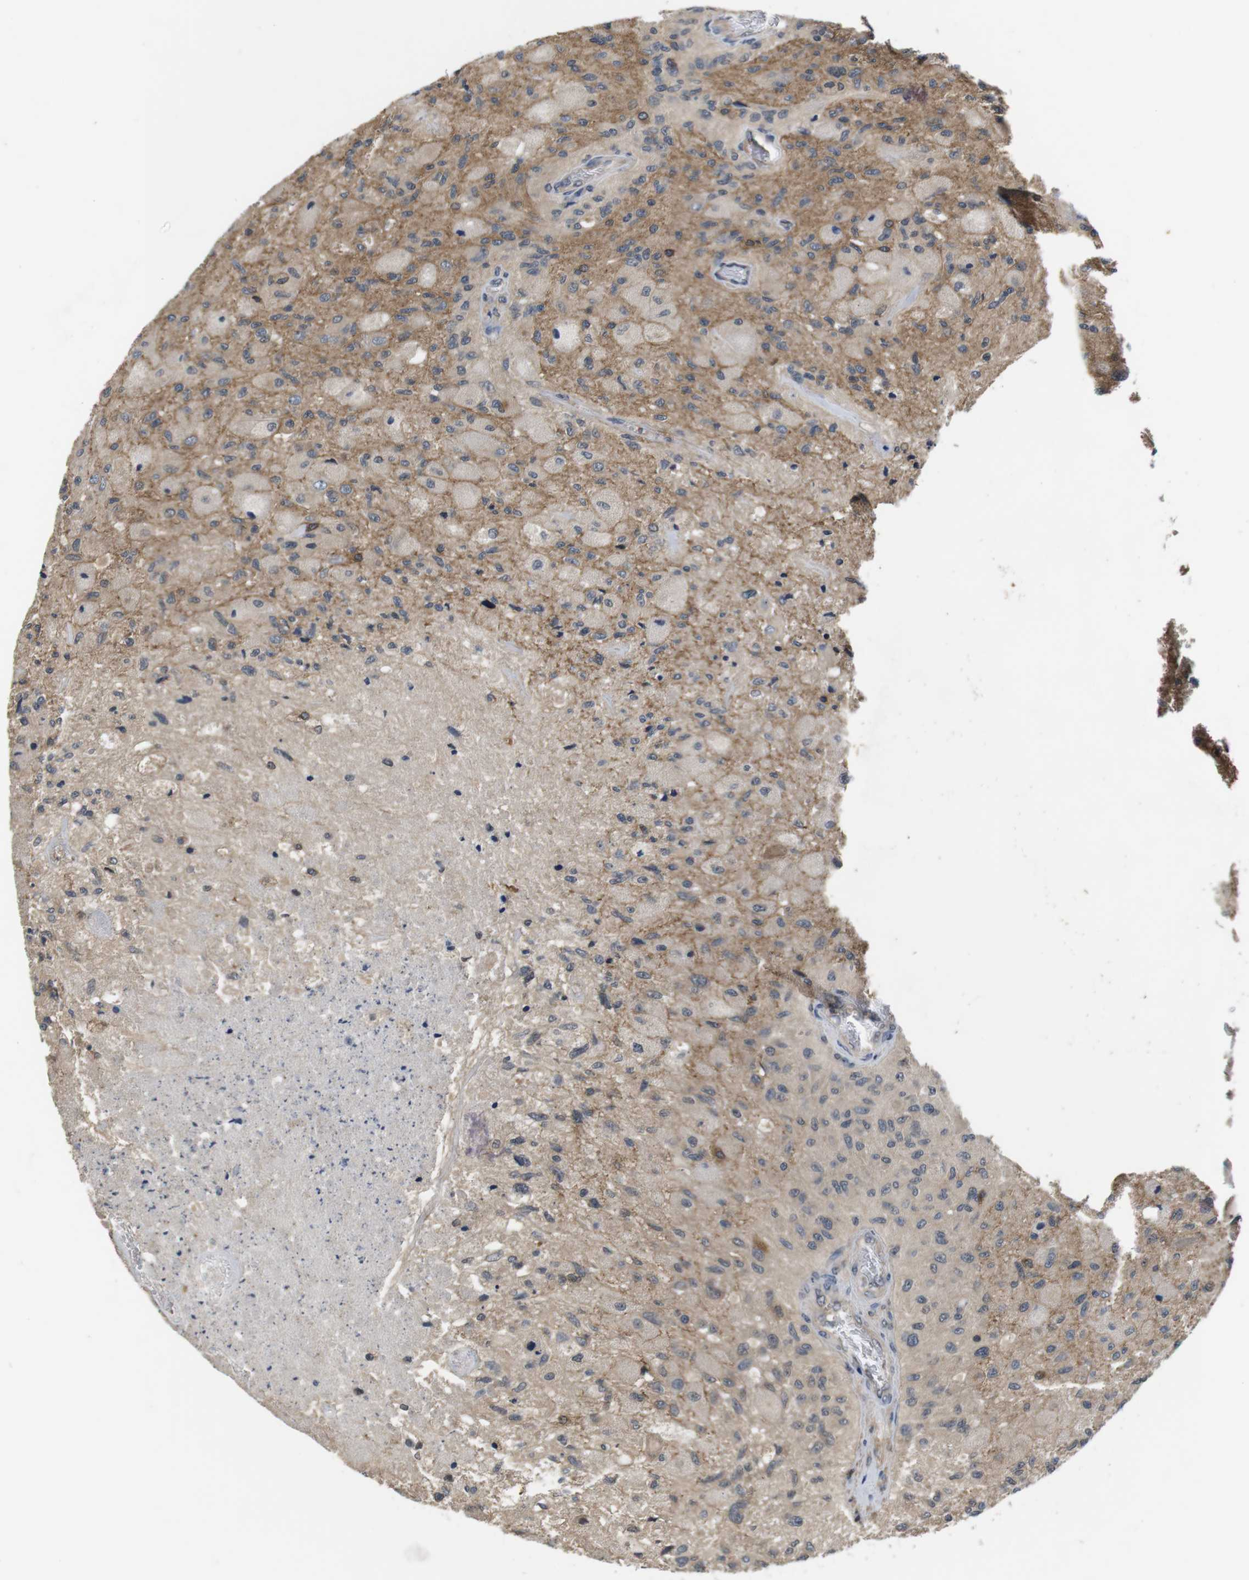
{"staining": {"intensity": "weak", "quantity": "25%-75%", "location": "cytoplasmic/membranous"}, "tissue": "glioma", "cell_type": "Tumor cells", "image_type": "cancer", "snomed": [{"axis": "morphology", "description": "Normal tissue, NOS"}, {"axis": "morphology", "description": "Glioma, malignant, High grade"}, {"axis": "topography", "description": "Cerebral cortex"}], "caption": "There is low levels of weak cytoplasmic/membranous staining in tumor cells of malignant glioma (high-grade), as demonstrated by immunohistochemical staining (brown color).", "gene": "FADD", "patient": {"sex": "male", "age": 77}}